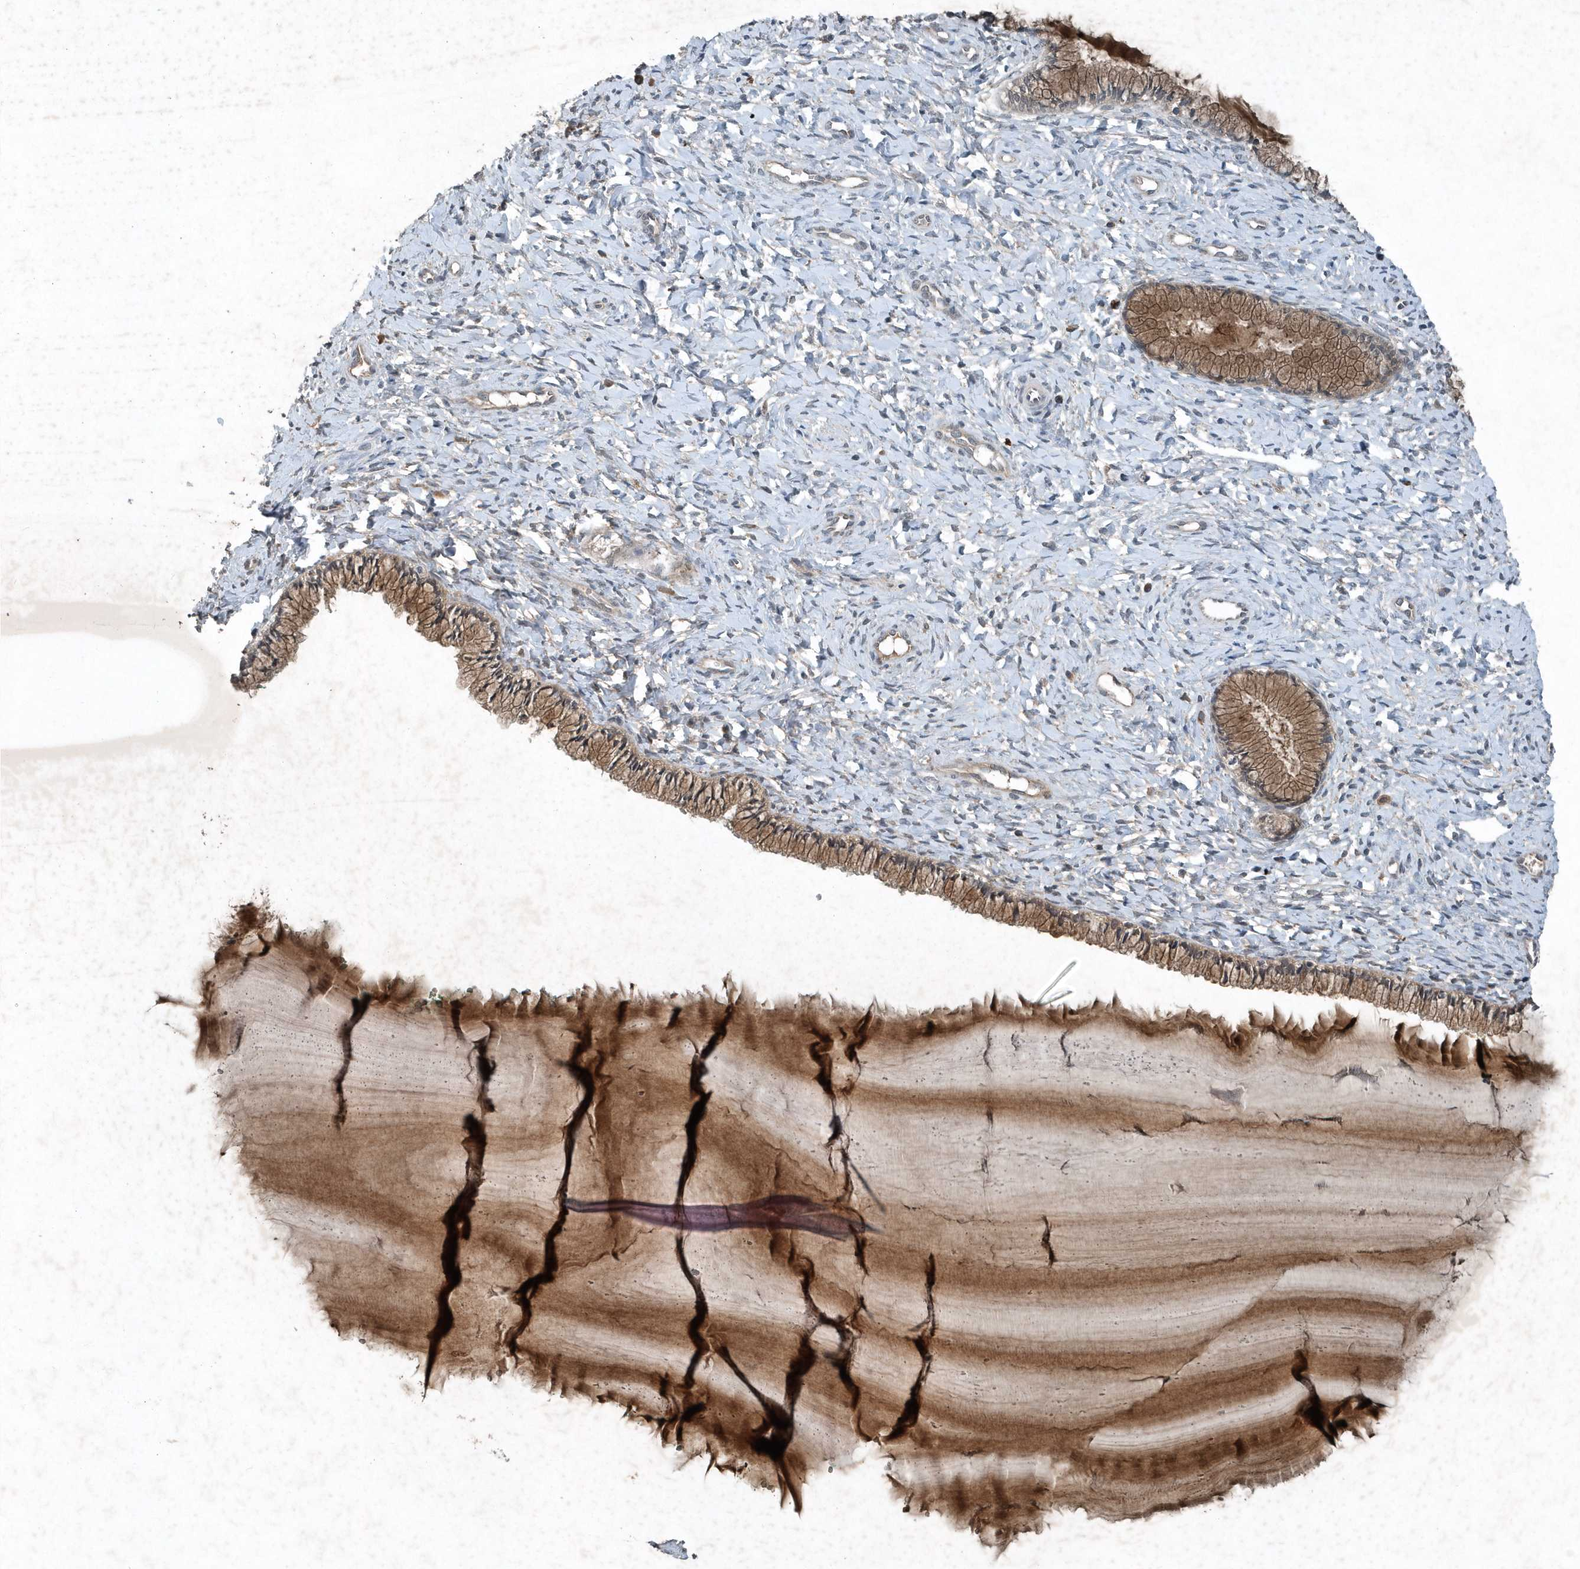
{"staining": {"intensity": "moderate", "quantity": ">75%", "location": "cytoplasmic/membranous"}, "tissue": "cervix", "cell_type": "Glandular cells", "image_type": "normal", "snomed": [{"axis": "morphology", "description": "Normal tissue, NOS"}, {"axis": "morphology", "description": "Adenocarcinoma, NOS"}, {"axis": "topography", "description": "Cervix"}], "caption": "Brown immunohistochemical staining in normal human cervix exhibits moderate cytoplasmic/membranous expression in approximately >75% of glandular cells.", "gene": "SCFD2", "patient": {"sex": "female", "age": 29}}